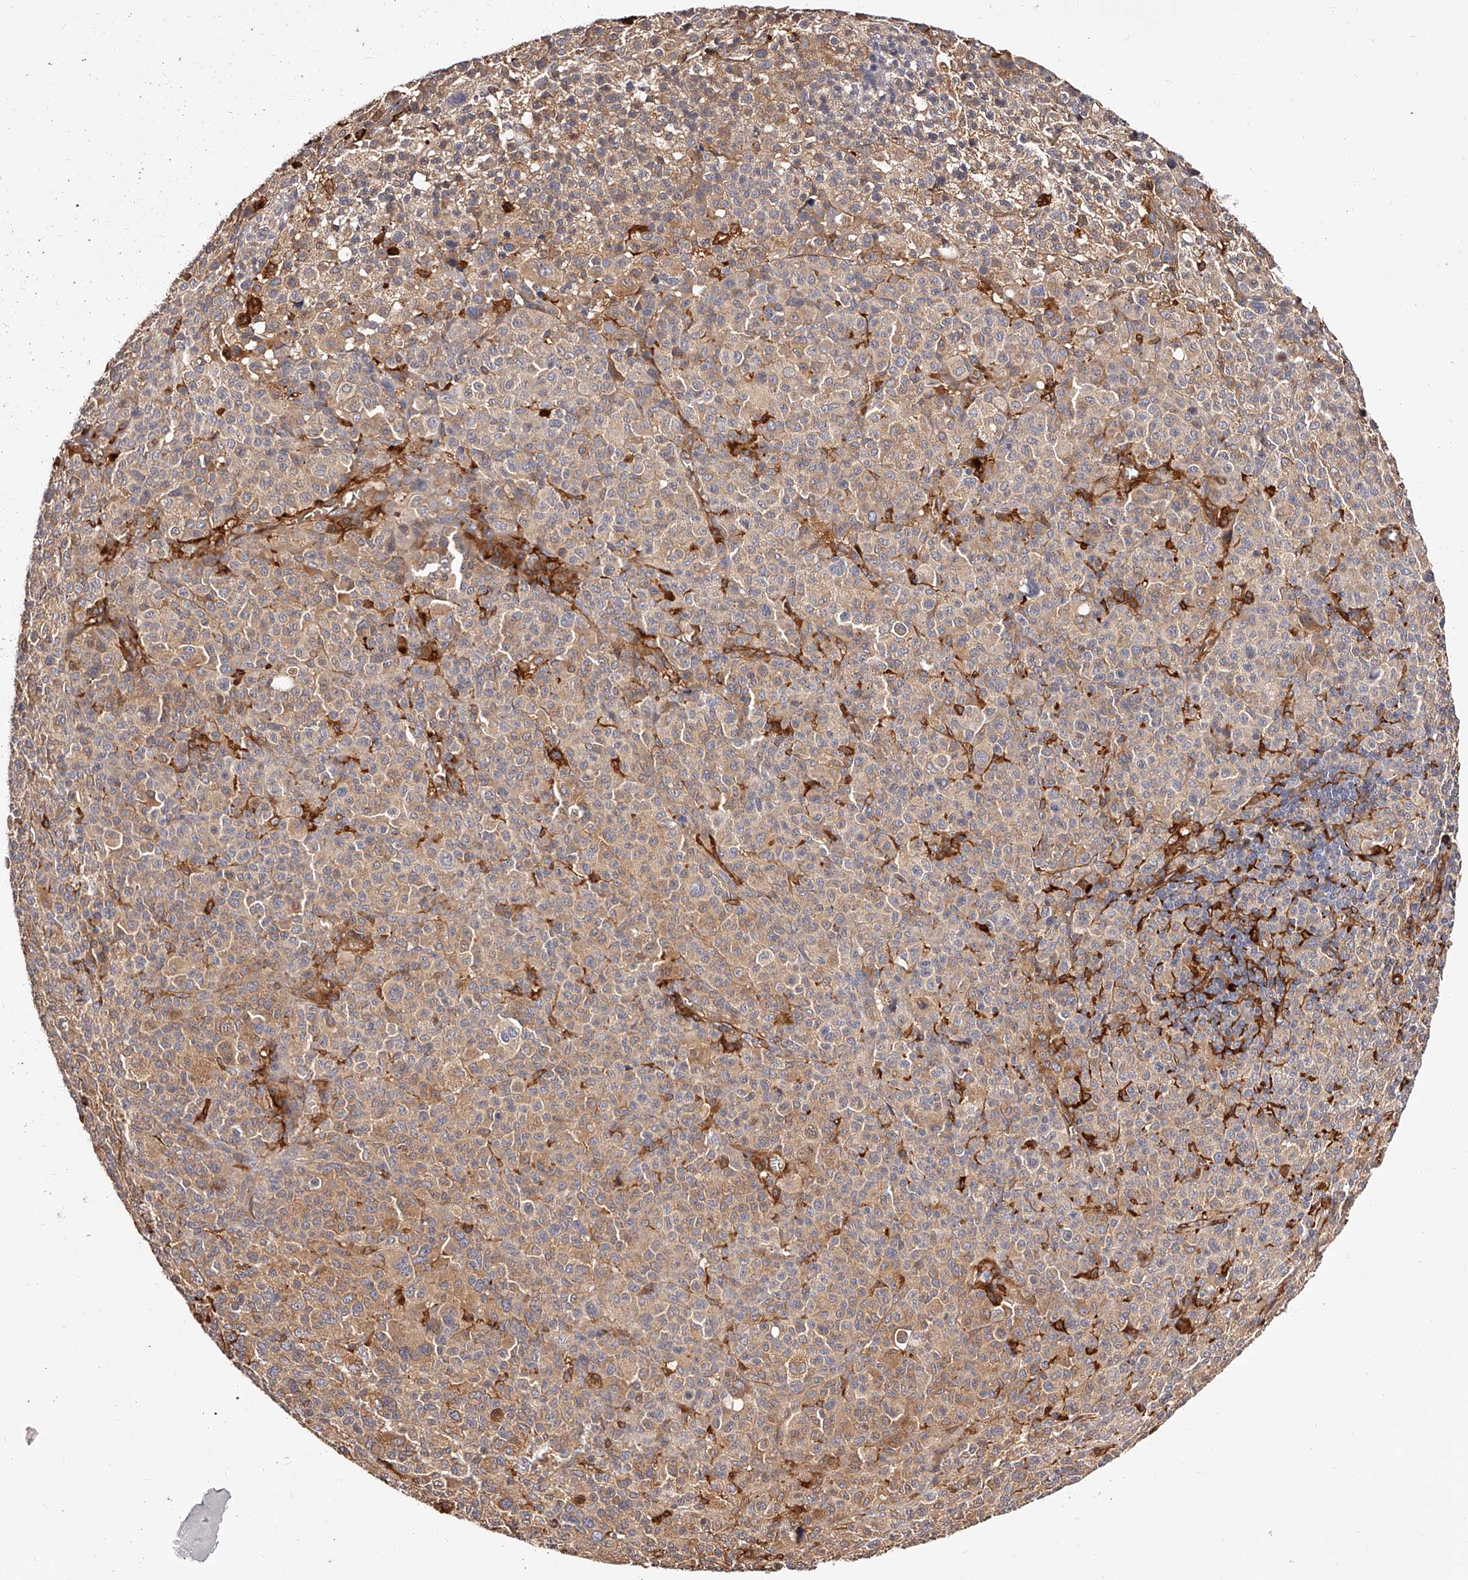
{"staining": {"intensity": "moderate", "quantity": ">75%", "location": "cytoplasmic/membranous"}, "tissue": "melanoma", "cell_type": "Tumor cells", "image_type": "cancer", "snomed": [{"axis": "morphology", "description": "Malignant melanoma, Metastatic site"}, {"axis": "topography", "description": "Skin"}], "caption": "Protein staining of melanoma tissue demonstrates moderate cytoplasmic/membranous staining in approximately >75% of tumor cells. The protein is stained brown, and the nuclei are stained in blue (DAB IHC with brightfield microscopy, high magnification).", "gene": "LAP3", "patient": {"sex": "female", "age": 74}}